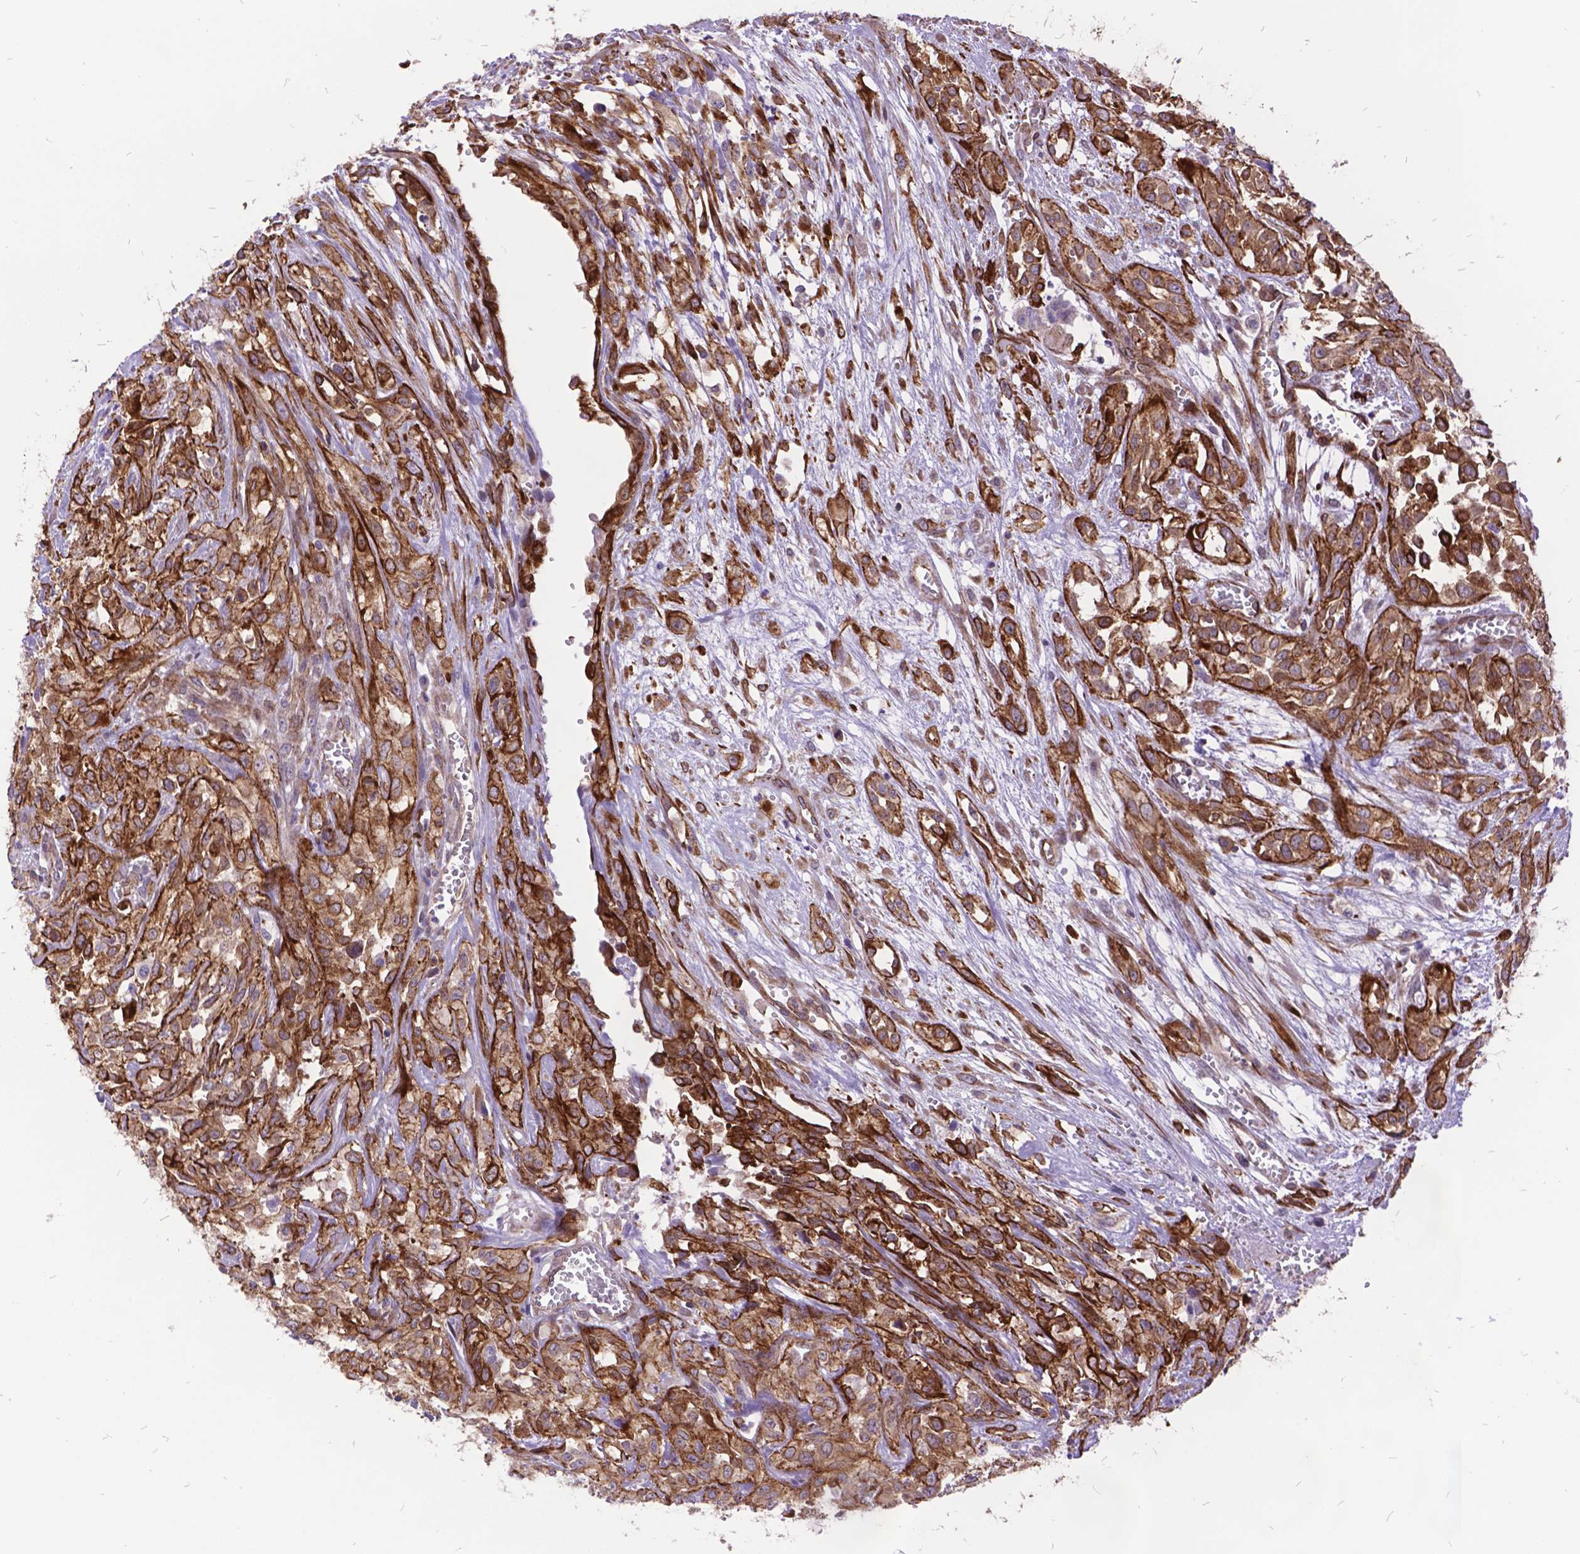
{"staining": {"intensity": "moderate", "quantity": ">75%", "location": "cytoplasmic/membranous"}, "tissue": "urothelial cancer", "cell_type": "Tumor cells", "image_type": "cancer", "snomed": [{"axis": "morphology", "description": "Urothelial carcinoma, High grade"}, {"axis": "topography", "description": "Urinary bladder"}], "caption": "Immunohistochemistry (IHC) histopathology image of neoplastic tissue: high-grade urothelial carcinoma stained using immunohistochemistry displays medium levels of moderate protein expression localized specifically in the cytoplasmic/membranous of tumor cells, appearing as a cytoplasmic/membranous brown color.", "gene": "GRB7", "patient": {"sex": "male", "age": 67}}